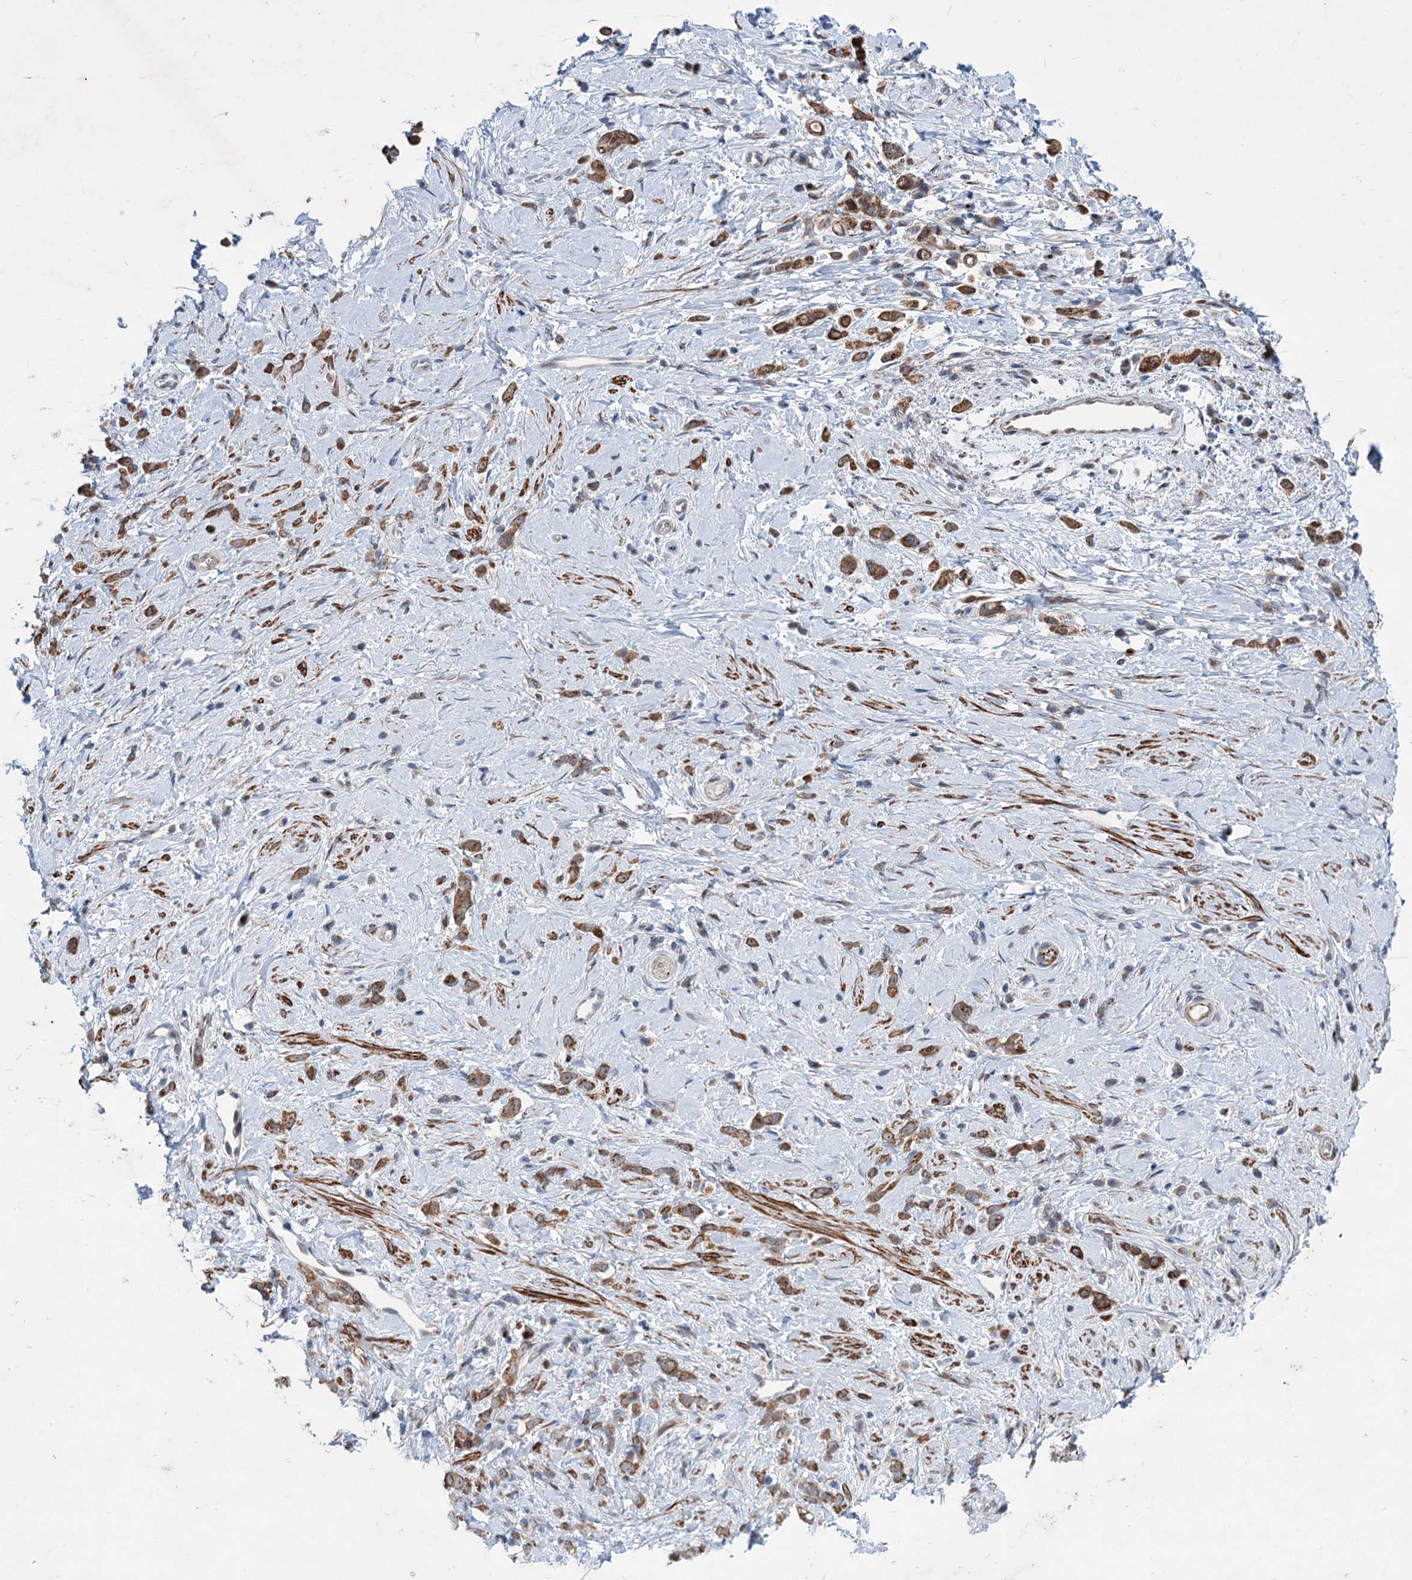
{"staining": {"intensity": "moderate", "quantity": ">75%", "location": "cytoplasmic/membranous"}, "tissue": "stomach cancer", "cell_type": "Tumor cells", "image_type": "cancer", "snomed": [{"axis": "morphology", "description": "Adenocarcinoma, NOS"}, {"axis": "topography", "description": "Stomach"}], "caption": "Immunohistochemical staining of stomach adenocarcinoma reveals medium levels of moderate cytoplasmic/membranous positivity in about >75% of tumor cells. (IHC, brightfield microscopy, high magnification).", "gene": "ELP4", "patient": {"sex": "female", "age": 60}}